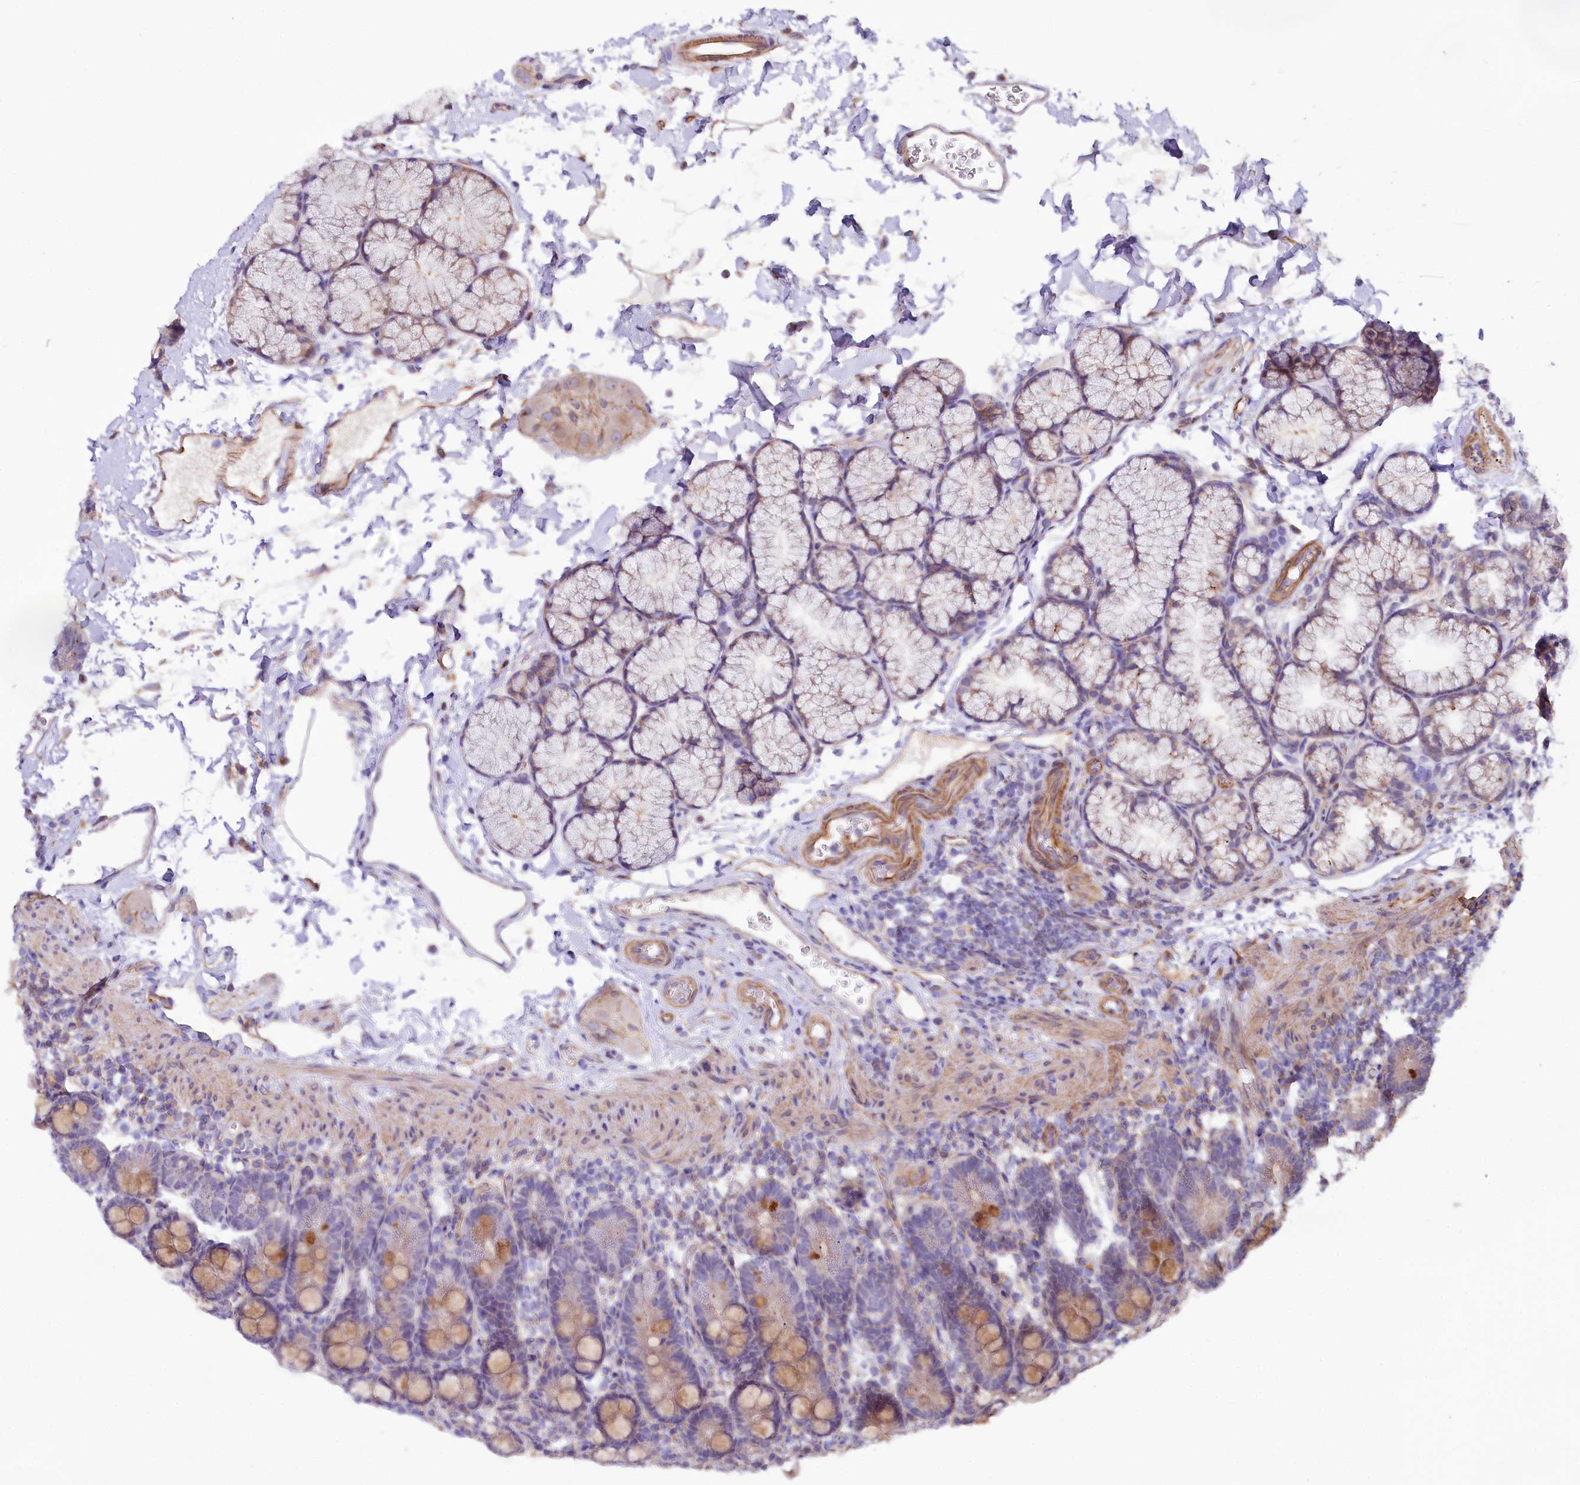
{"staining": {"intensity": "moderate", "quantity": "25%-75%", "location": "cytoplasmic/membranous"}, "tissue": "duodenum", "cell_type": "Glandular cells", "image_type": "normal", "snomed": [{"axis": "morphology", "description": "Normal tissue, NOS"}, {"axis": "topography", "description": "Duodenum"}], "caption": "IHC image of benign duodenum: duodenum stained using immunohistochemistry exhibits medium levels of moderate protein expression localized specifically in the cytoplasmic/membranous of glandular cells, appearing as a cytoplasmic/membranous brown color.", "gene": "TTC12", "patient": {"sex": "male", "age": 35}}